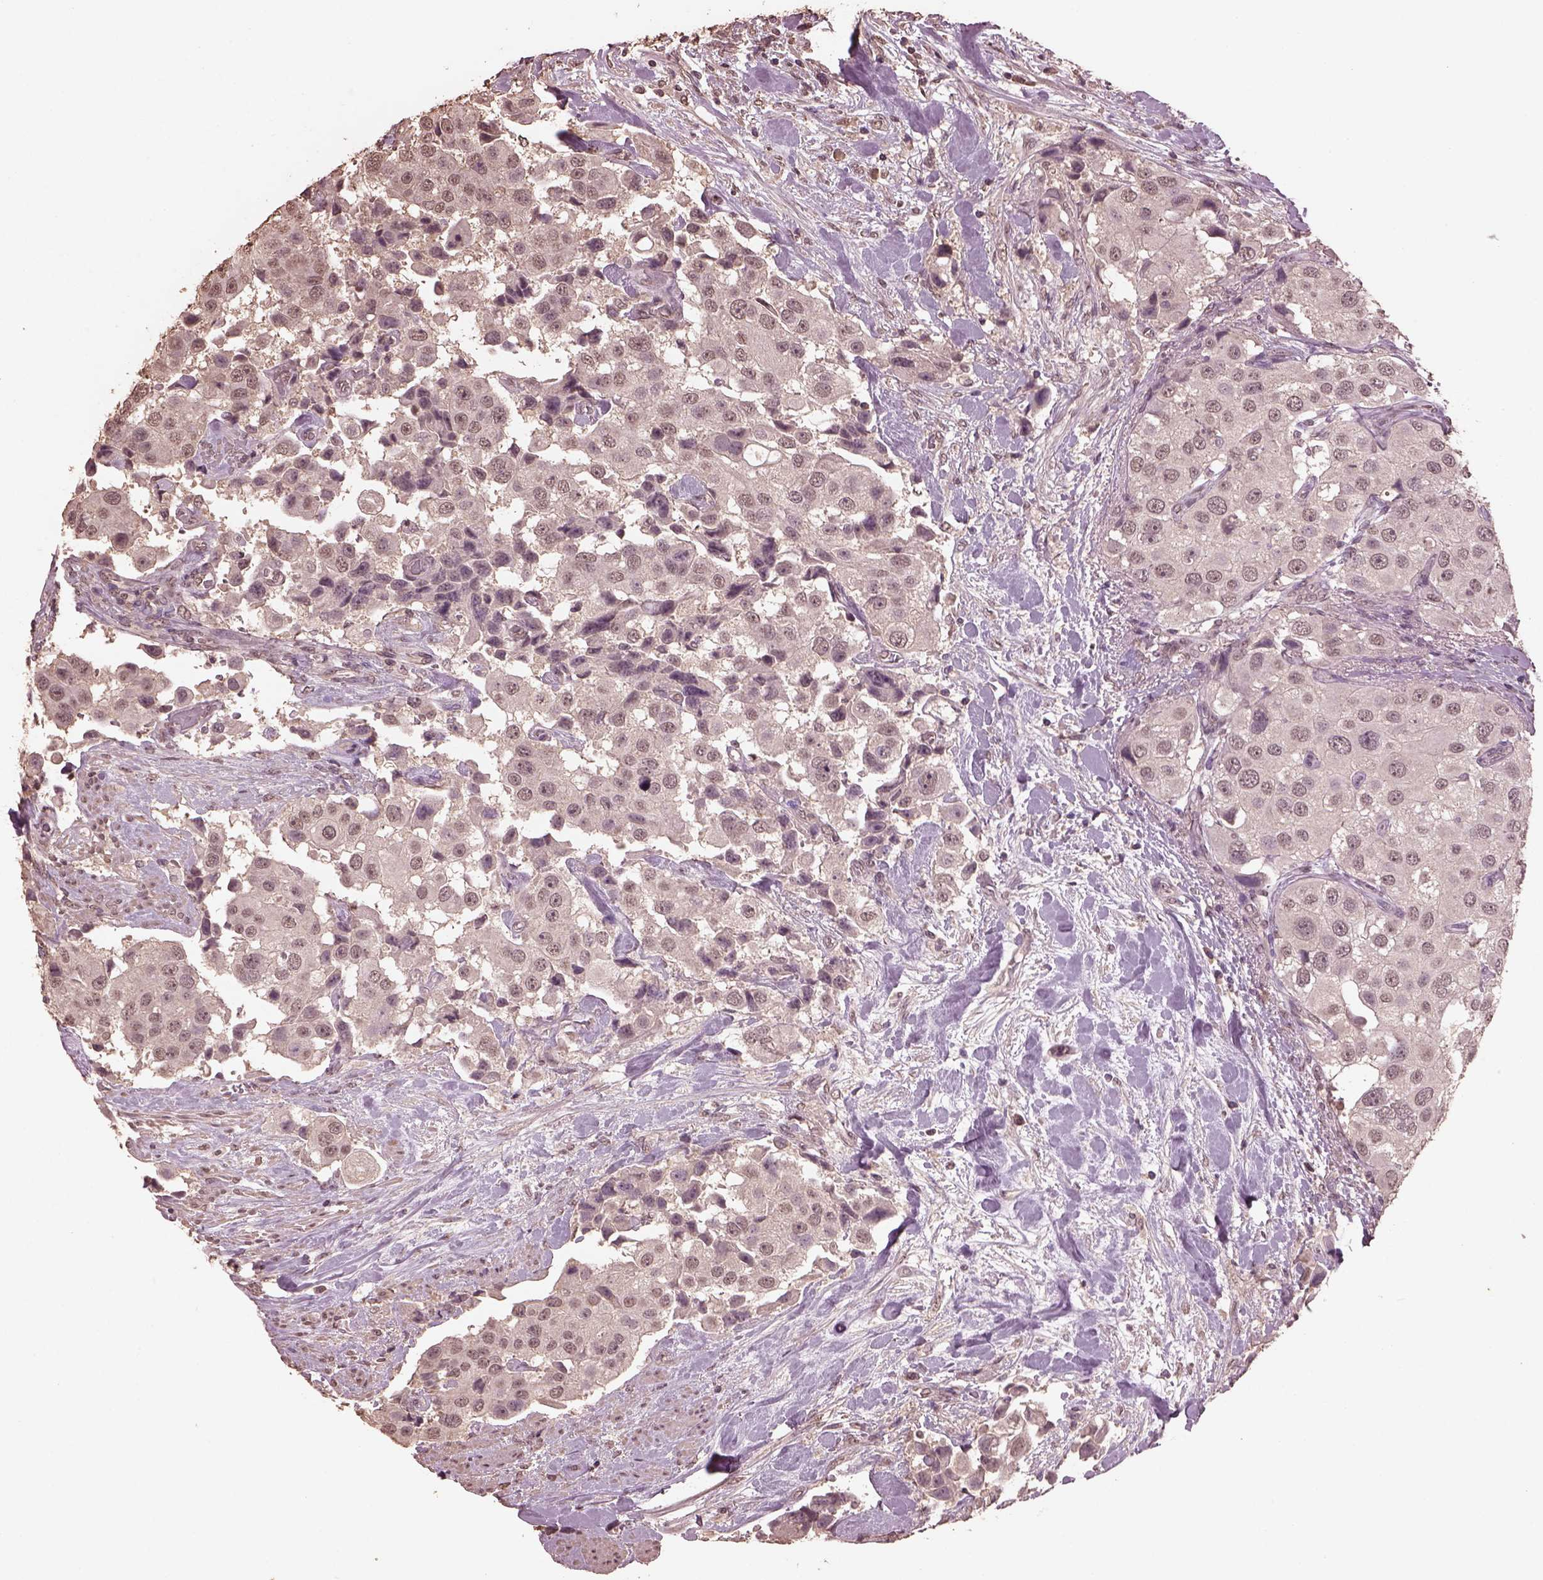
{"staining": {"intensity": "negative", "quantity": "none", "location": "none"}, "tissue": "urothelial cancer", "cell_type": "Tumor cells", "image_type": "cancer", "snomed": [{"axis": "morphology", "description": "Urothelial carcinoma, High grade"}, {"axis": "topography", "description": "Urinary bladder"}], "caption": "Urothelial cancer was stained to show a protein in brown. There is no significant positivity in tumor cells.", "gene": "CPT1C", "patient": {"sex": "female", "age": 64}}